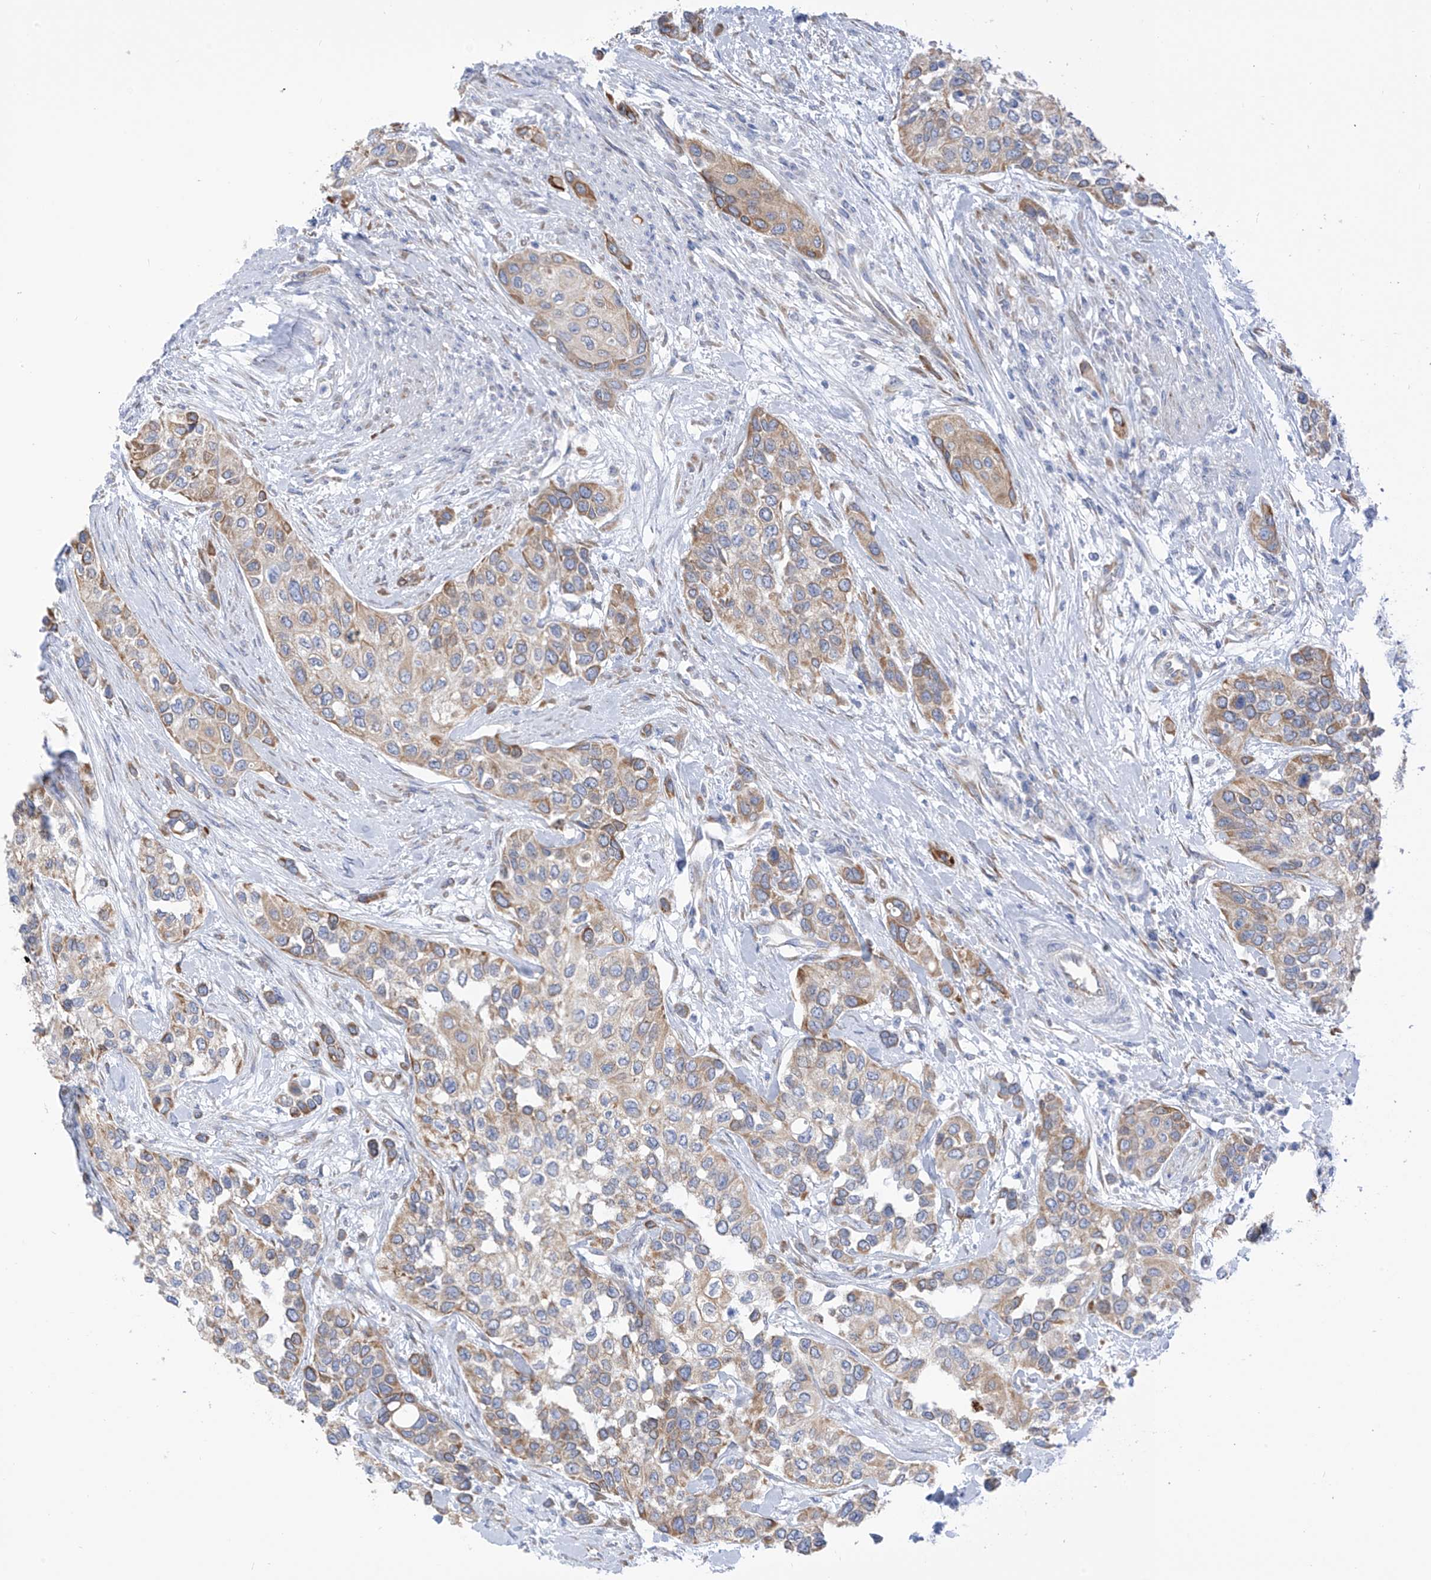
{"staining": {"intensity": "moderate", "quantity": "<25%", "location": "cytoplasmic/membranous"}, "tissue": "urothelial cancer", "cell_type": "Tumor cells", "image_type": "cancer", "snomed": [{"axis": "morphology", "description": "Normal tissue, NOS"}, {"axis": "morphology", "description": "Urothelial carcinoma, High grade"}, {"axis": "topography", "description": "Vascular tissue"}, {"axis": "topography", "description": "Urinary bladder"}], "caption": "A photomicrograph showing moderate cytoplasmic/membranous expression in about <25% of tumor cells in urothelial cancer, as visualized by brown immunohistochemical staining.", "gene": "RCN2", "patient": {"sex": "female", "age": 56}}